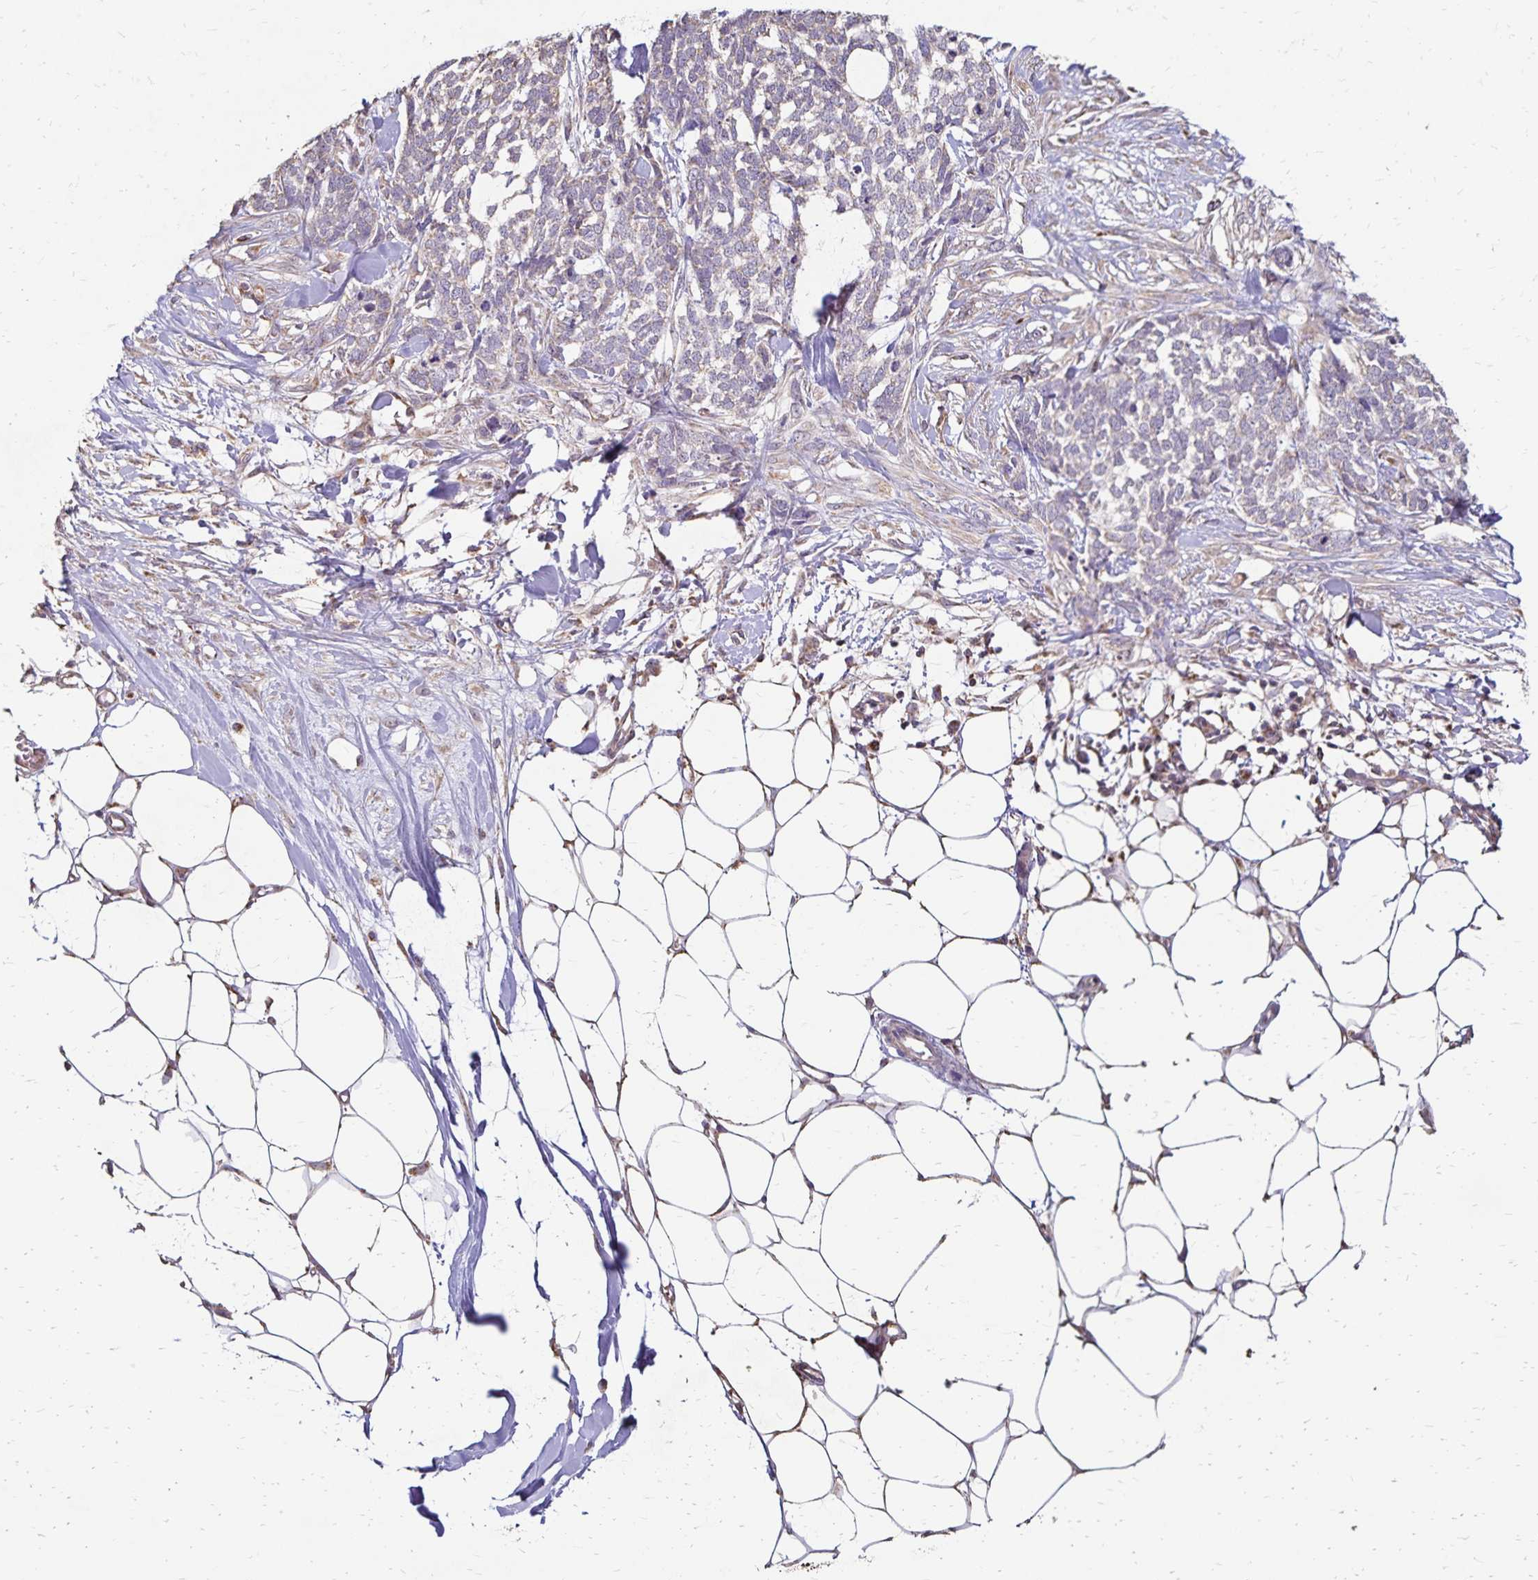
{"staining": {"intensity": "negative", "quantity": "none", "location": "none"}, "tissue": "skin cancer", "cell_type": "Tumor cells", "image_type": "cancer", "snomed": [{"axis": "morphology", "description": "Basal cell carcinoma"}, {"axis": "topography", "description": "Skin"}], "caption": "Immunohistochemistry of skin cancer shows no expression in tumor cells.", "gene": "EMC10", "patient": {"sex": "female", "age": 59}}